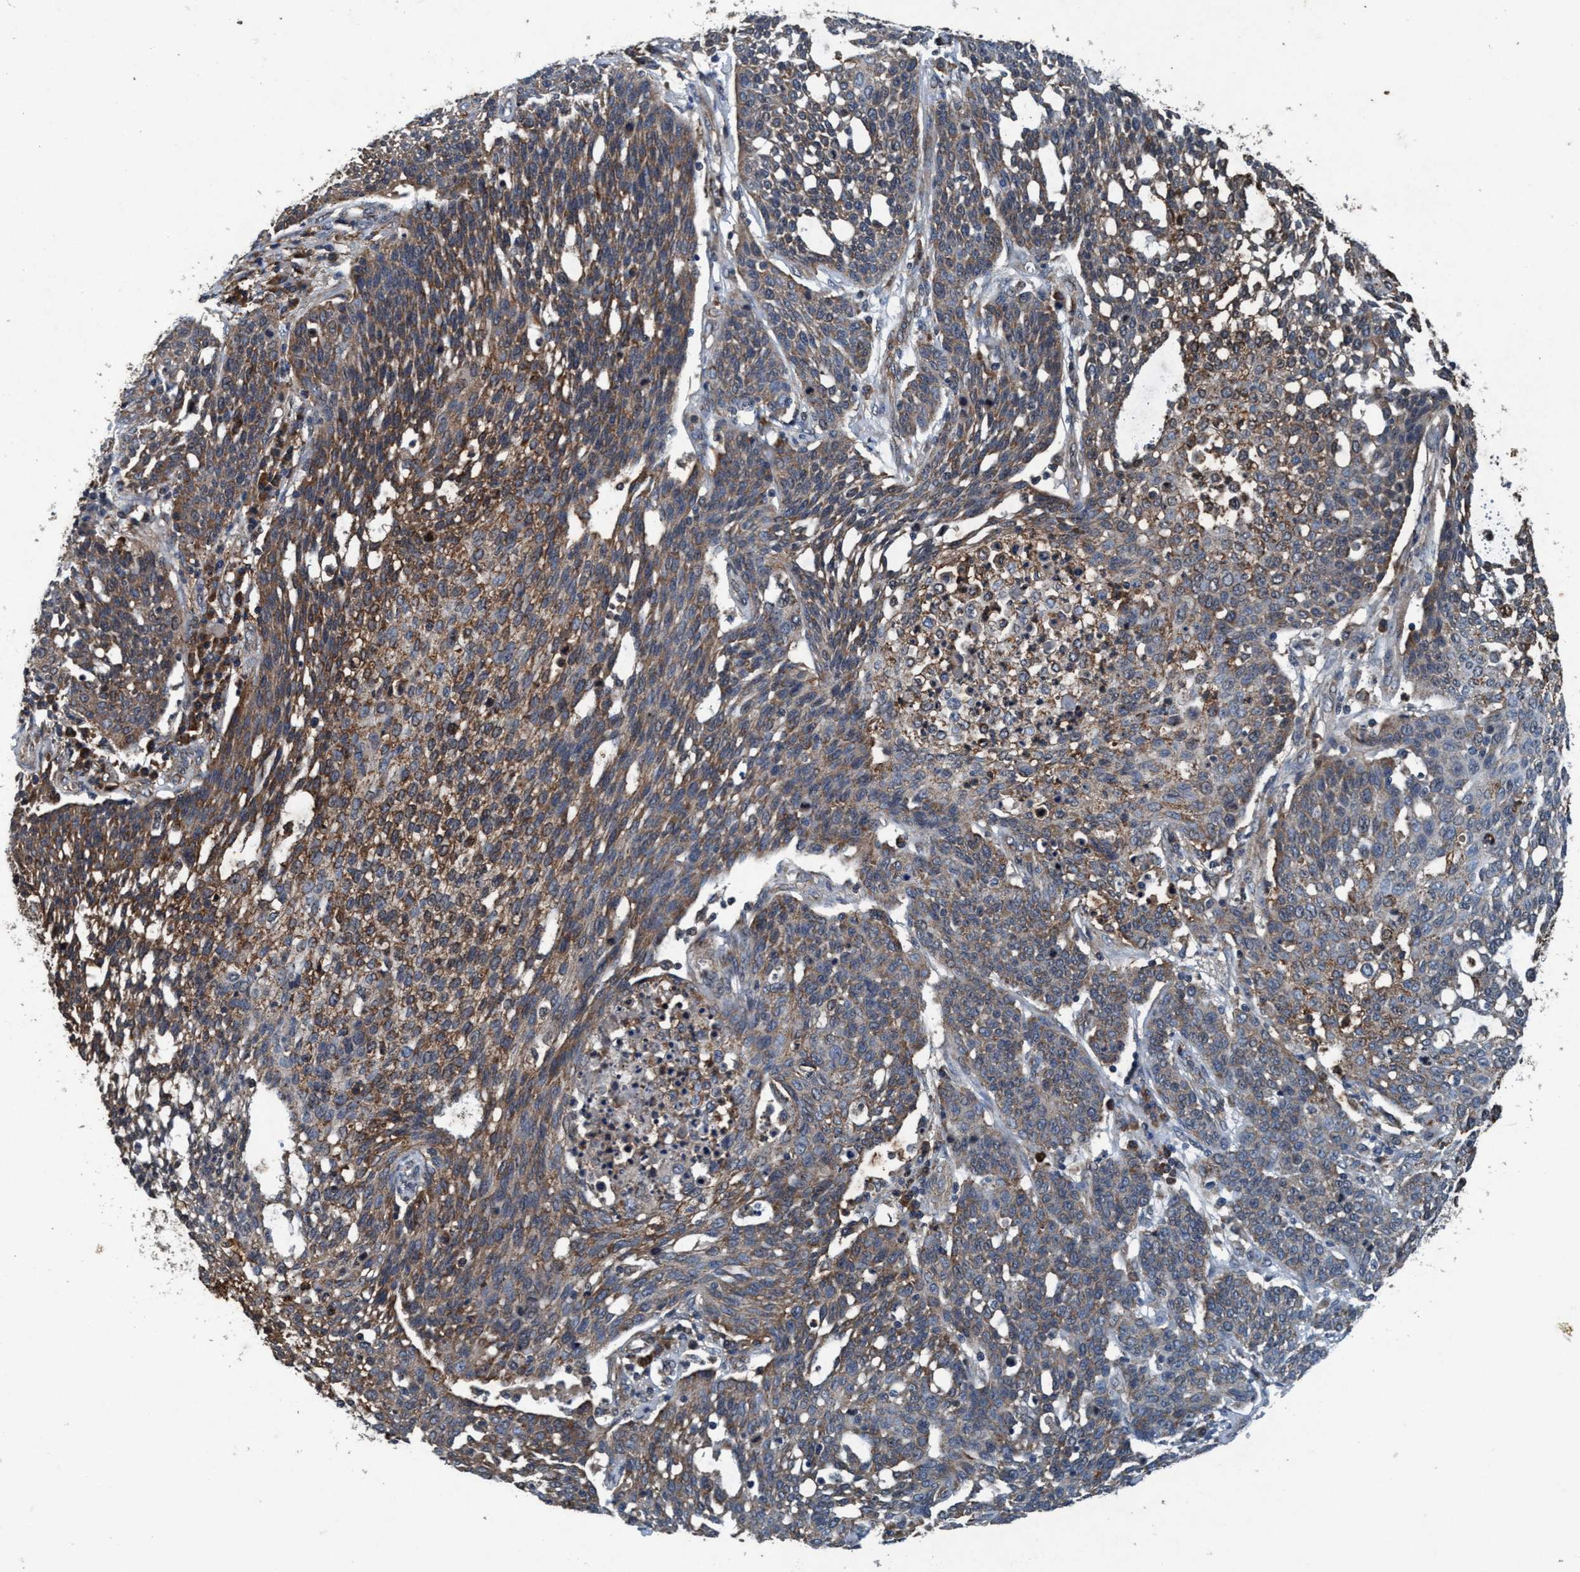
{"staining": {"intensity": "moderate", "quantity": ">75%", "location": "cytoplasmic/membranous"}, "tissue": "cervical cancer", "cell_type": "Tumor cells", "image_type": "cancer", "snomed": [{"axis": "morphology", "description": "Squamous cell carcinoma, NOS"}, {"axis": "topography", "description": "Cervix"}], "caption": "The micrograph reveals a brown stain indicating the presence of a protein in the cytoplasmic/membranous of tumor cells in squamous cell carcinoma (cervical).", "gene": "AKT1S1", "patient": {"sex": "female", "age": 34}}